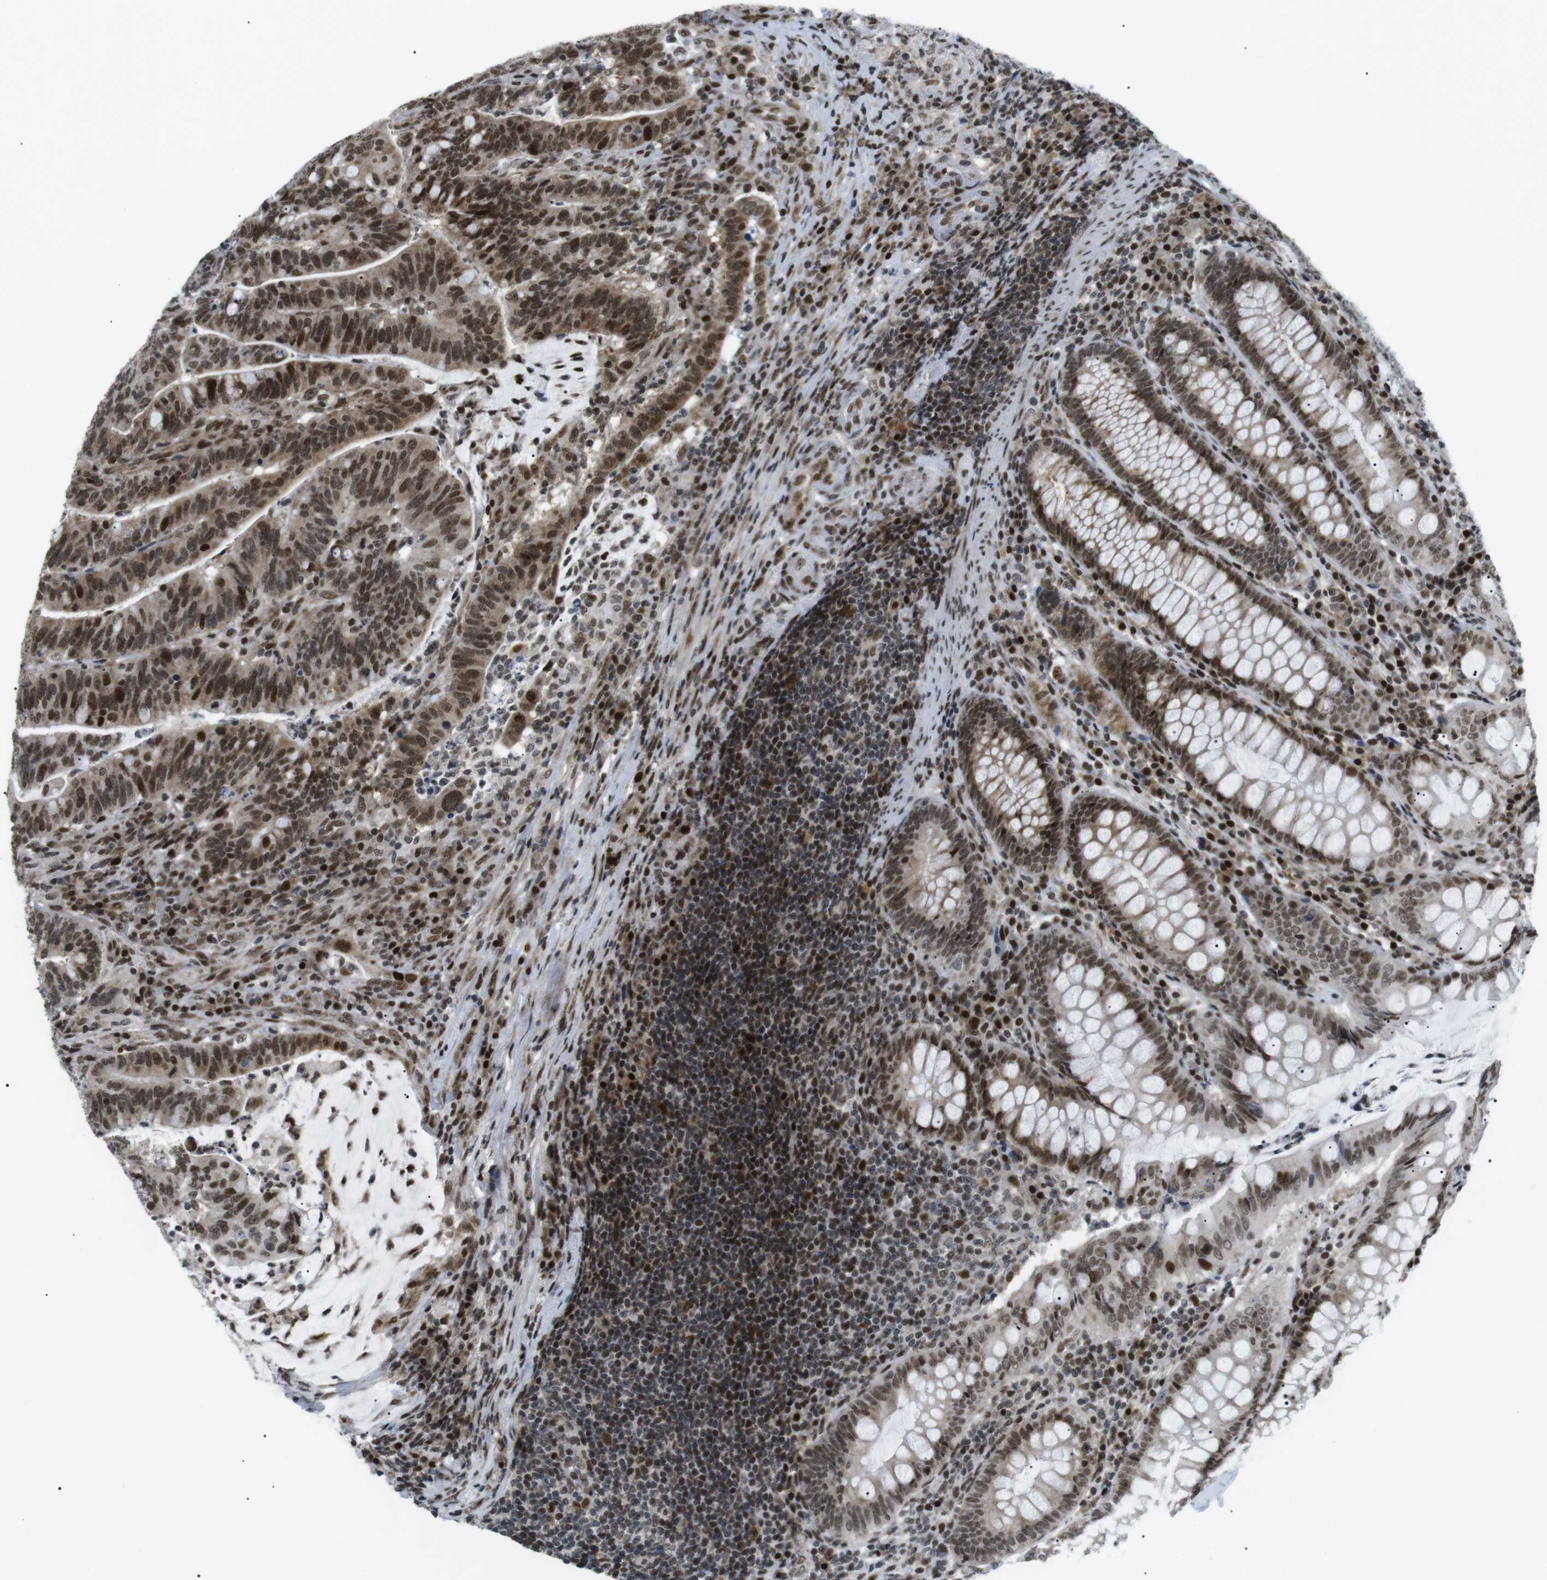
{"staining": {"intensity": "strong", "quantity": ">75%", "location": "cytoplasmic/membranous,nuclear"}, "tissue": "colorectal cancer", "cell_type": "Tumor cells", "image_type": "cancer", "snomed": [{"axis": "morphology", "description": "Normal tissue, NOS"}, {"axis": "morphology", "description": "Adenocarcinoma, NOS"}, {"axis": "topography", "description": "Colon"}], "caption": "Strong cytoplasmic/membranous and nuclear positivity for a protein is identified in about >75% of tumor cells of colorectal cancer (adenocarcinoma) using immunohistochemistry.", "gene": "CDC27", "patient": {"sex": "female", "age": 66}}